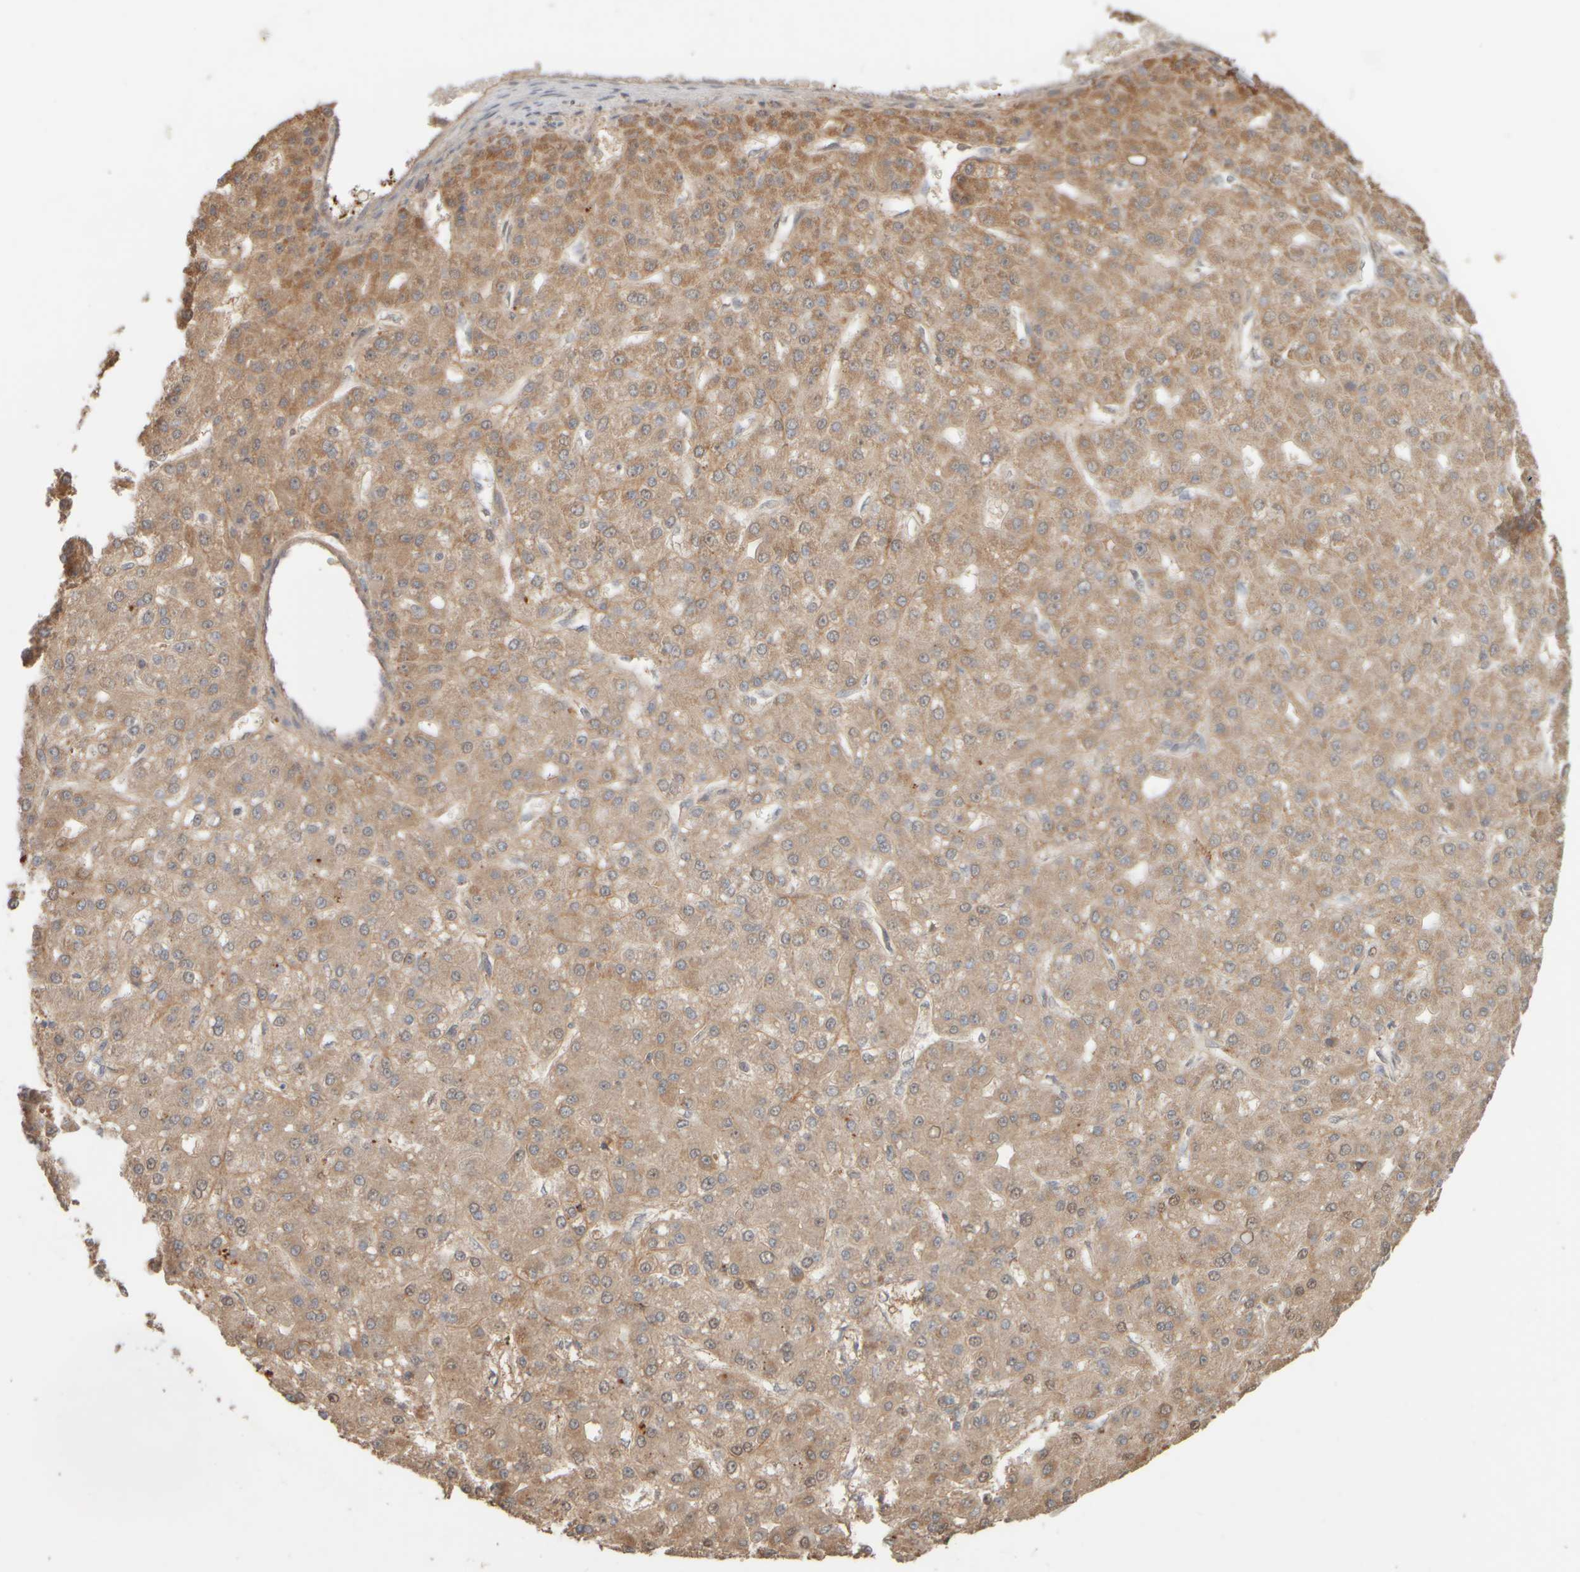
{"staining": {"intensity": "weak", "quantity": ">75%", "location": "cytoplasmic/membranous"}, "tissue": "liver cancer", "cell_type": "Tumor cells", "image_type": "cancer", "snomed": [{"axis": "morphology", "description": "Carcinoma, Hepatocellular, NOS"}, {"axis": "topography", "description": "Liver"}], "caption": "Liver hepatocellular carcinoma was stained to show a protein in brown. There is low levels of weak cytoplasmic/membranous positivity in approximately >75% of tumor cells.", "gene": "EIF2B3", "patient": {"sex": "male", "age": 67}}